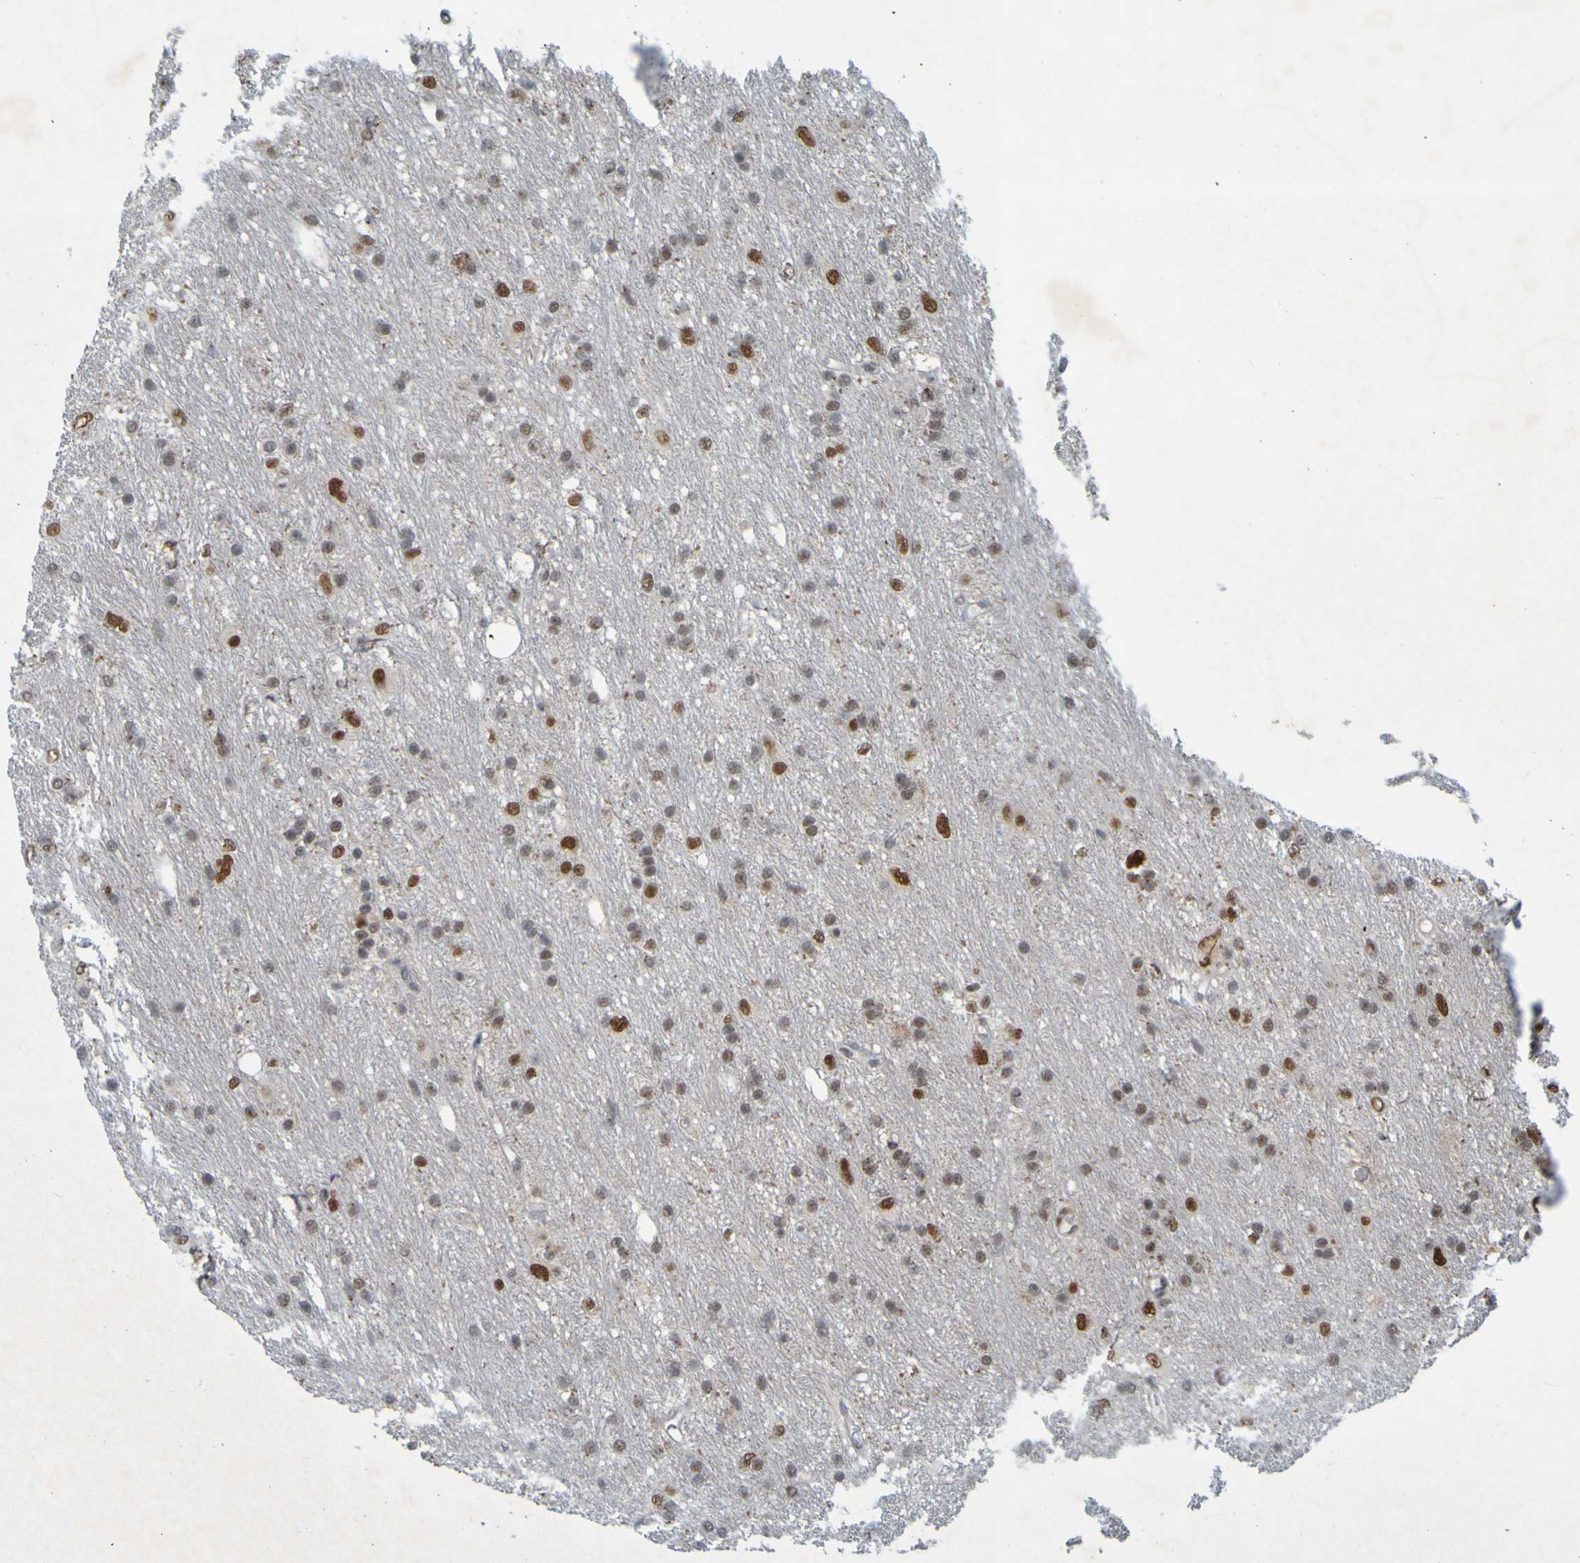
{"staining": {"intensity": "moderate", "quantity": "25%-75%", "location": "nuclear"}, "tissue": "glioma", "cell_type": "Tumor cells", "image_type": "cancer", "snomed": [{"axis": "morphology", "description": "Glioma, malignant, Low grade"}, {"axis": "topography", "description": "Brain"}], "caption": "The immunohistochemical stain highlights moderate nuclear expression in tumor cells of malignant glioma (low-grade) tissue. (DAB (3,3'-diaminobenzidine) = brown stain, brightfield microscopy at high magnification).", "gene": "MCPH1", "patient": {"sex": "male", "age": 77}}